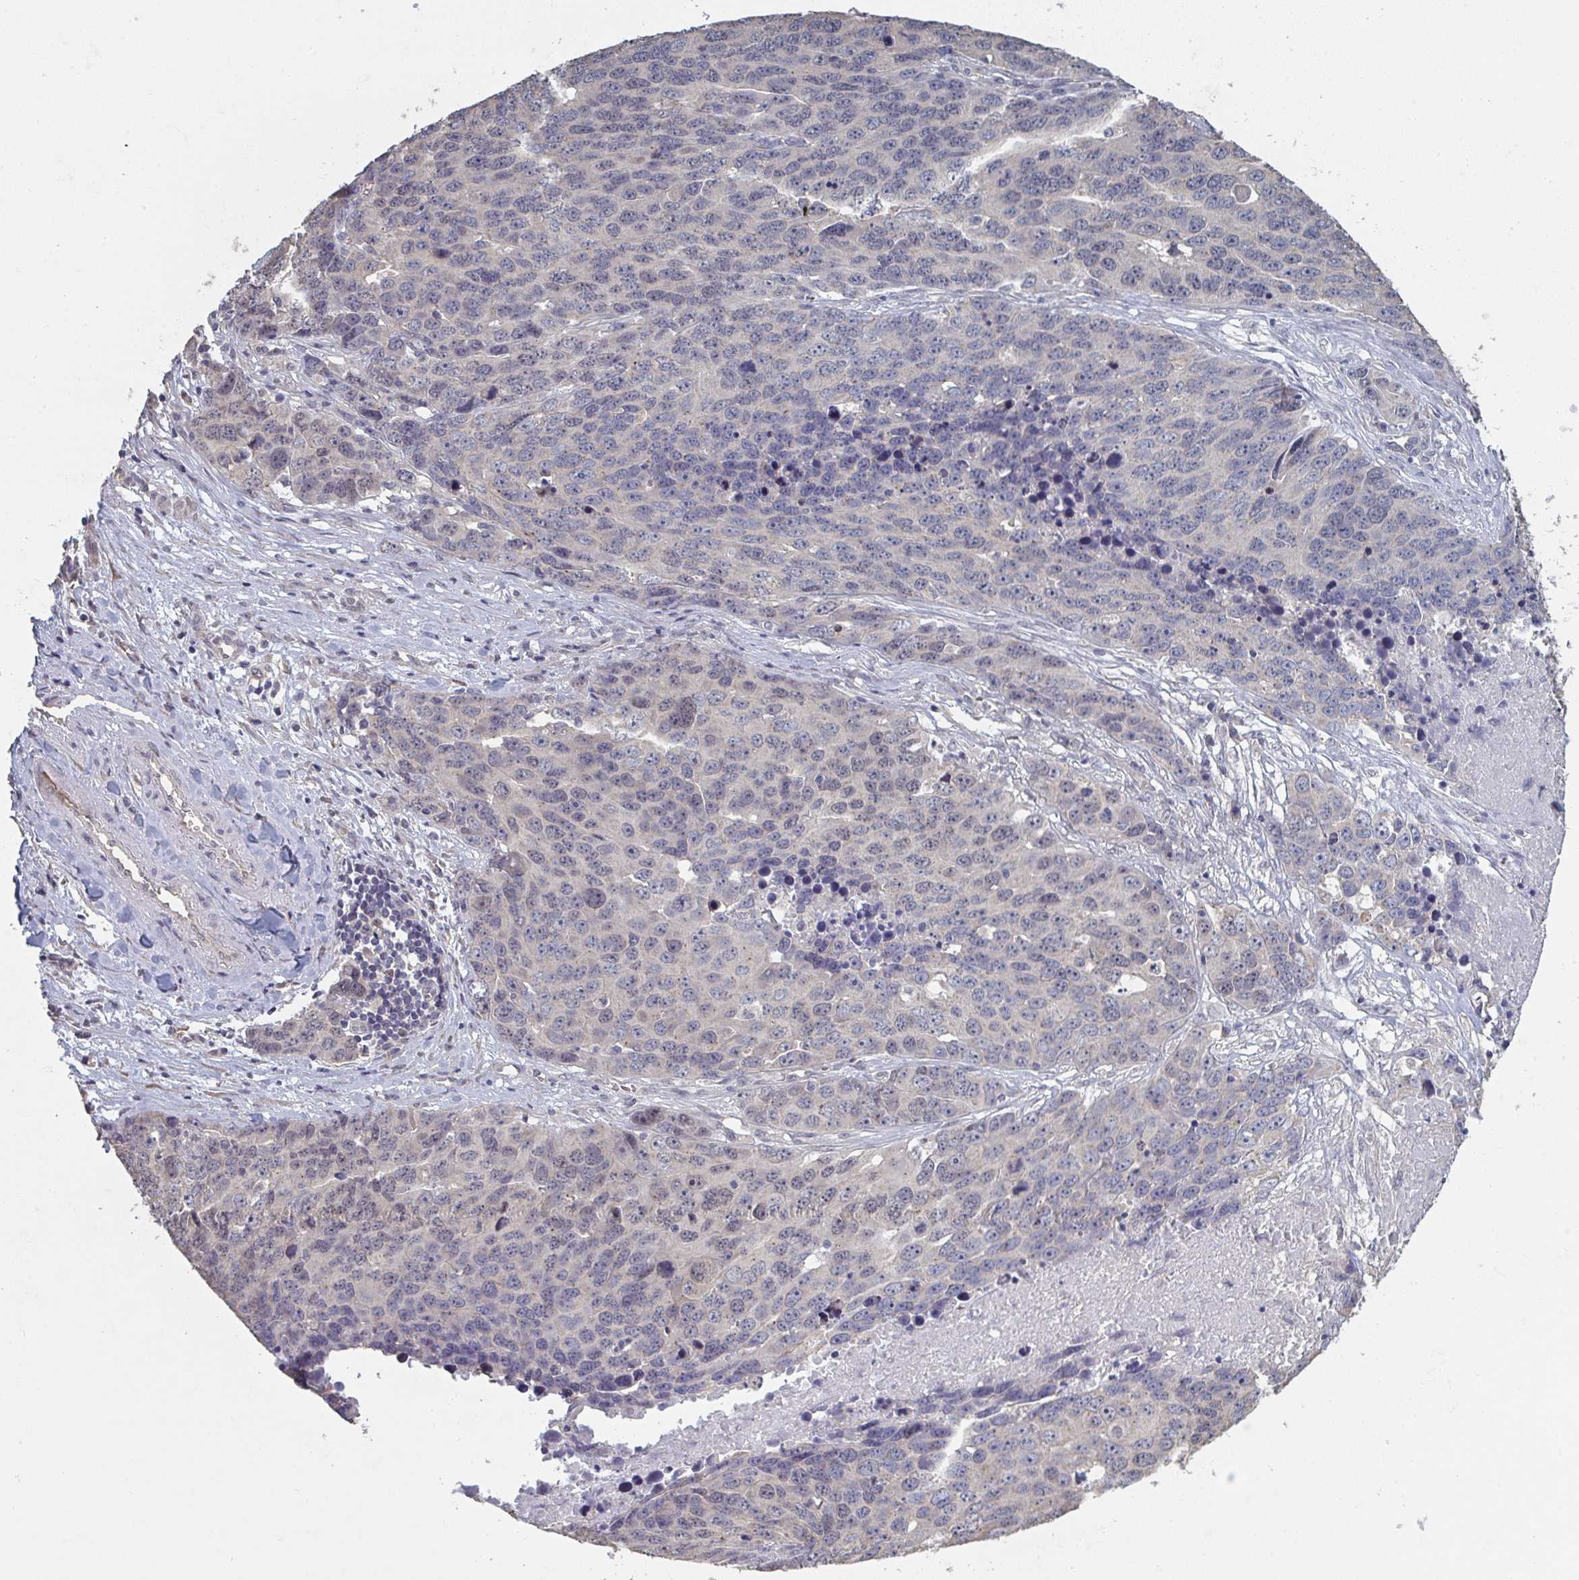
{"staining": {"intensity": "negative", "quantity": "none", "location": "none"}, "tissue": "ovarian cancer", "cell_type": "Tumor cells", "image_type": "cancer", "snomed": [{"axis": "morphology", "description": "Cystadenocarcinoma, serous, NOS"}, {"axis": "topography", "description": "Ovary"}], "caption": "Protein analysis of ovarian serous cystadenocarcinoma shows no significant staining in tumor cells.", "gene": "LIX1", "patient": {"sex": "female", "age": 76}}